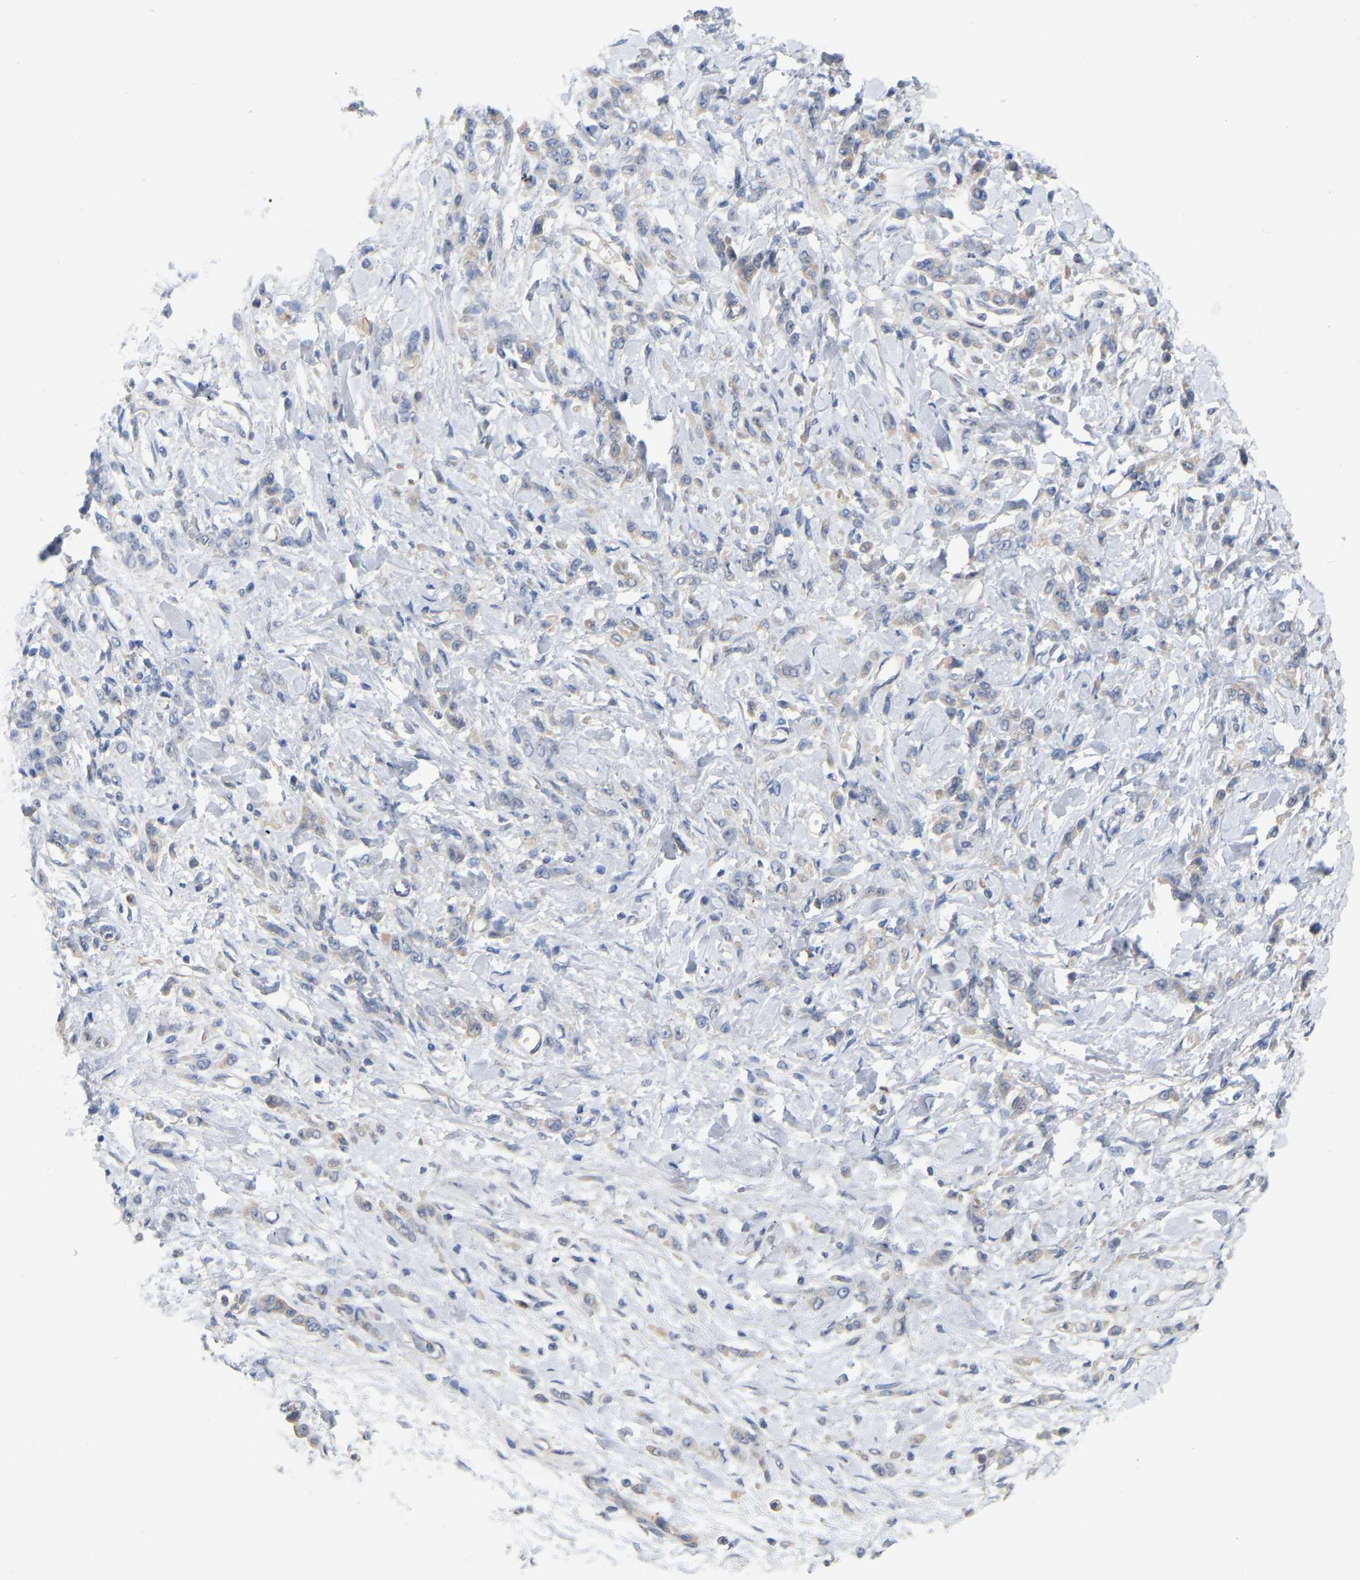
{"staining": {"intensity": "weak", "quantity": ">75%", "location": "cytoplasmic/membranous"}, "tissue": "stomach cancer", "cell_type": "Tumor cells", "image_type": "cancer", "snomed": [{"axis": "morphology", "description": "Normal tissue, NOS"}, {"axis": "morphology", "description": "Adenocarcinoma, NOS"}, {"axis": "topography", "description": "Stomach"}], "caption": "Protein staining of adenocarcinoma (stomach) tissue reveals weak cytoplasmic/membranous expression in about >75% of tumor cells. (DAB (3,3'-diaminobenzidine) = brown stain, brightfield microscopy at high magnification).", "gene": "MINDY4", "patient": {"sex": "male", "age": 82}}